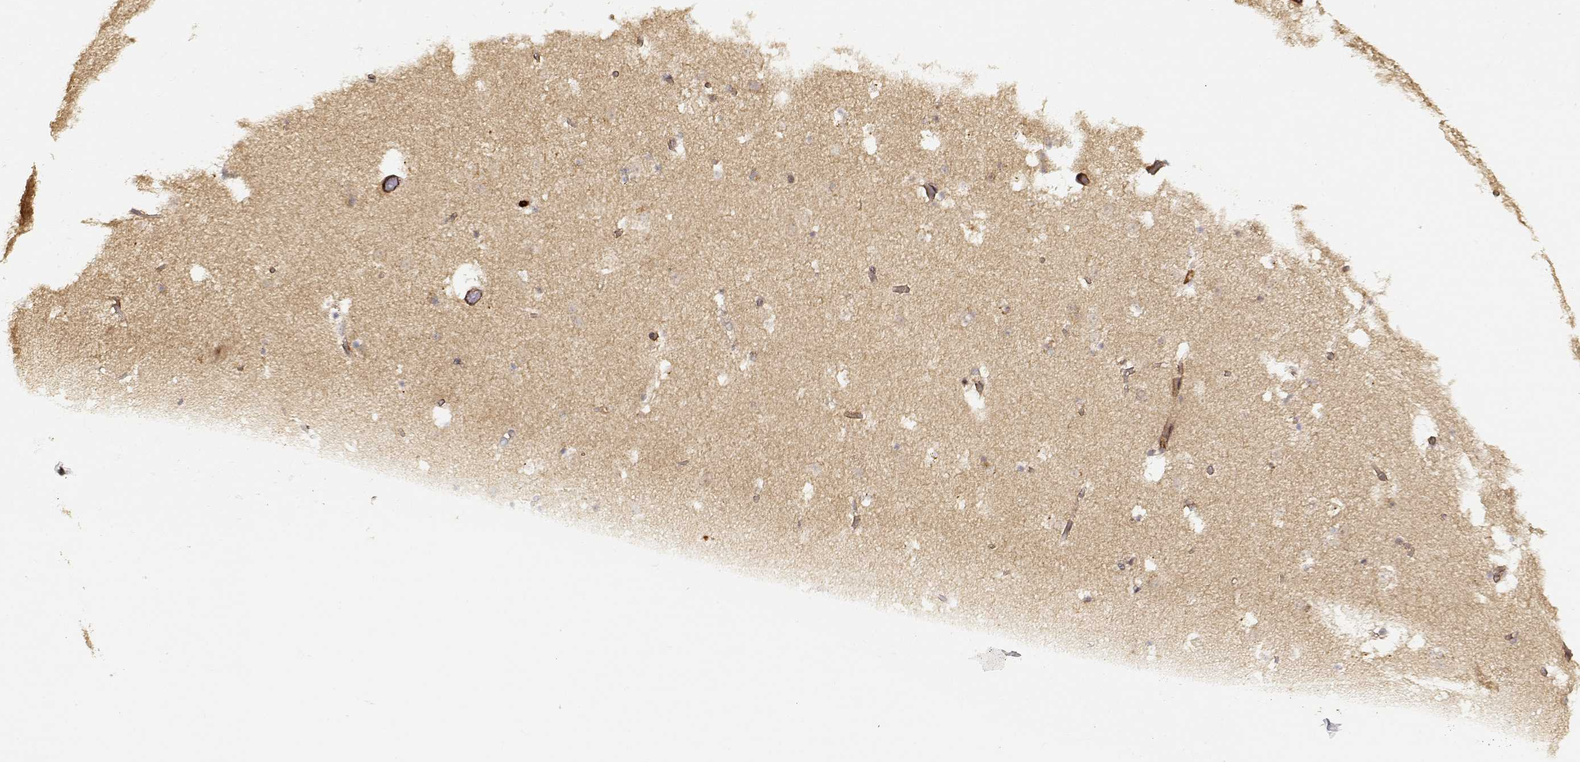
{"staining": {"intensity": "weak", "quantity": ">75%", "location": "cytoplasmic/membranous"}, "tissue": "caudate", "cell_type": "Glial cells", "image_type": "normal", "snomed": [{"axis": "morphology", "description": "Normal tissue, NOS"}, {"axis": "topography", "description": "Lateral ventricle wall"}], "caption": "Immunohistochemical staining of benign caudate reveals >75% levels of weak cytoplasmic/membranous protein positivity in approximately >75% of glial cells.", "gene": "CDK5RAP2", "patient": {"sex": "female", "age": 42}}